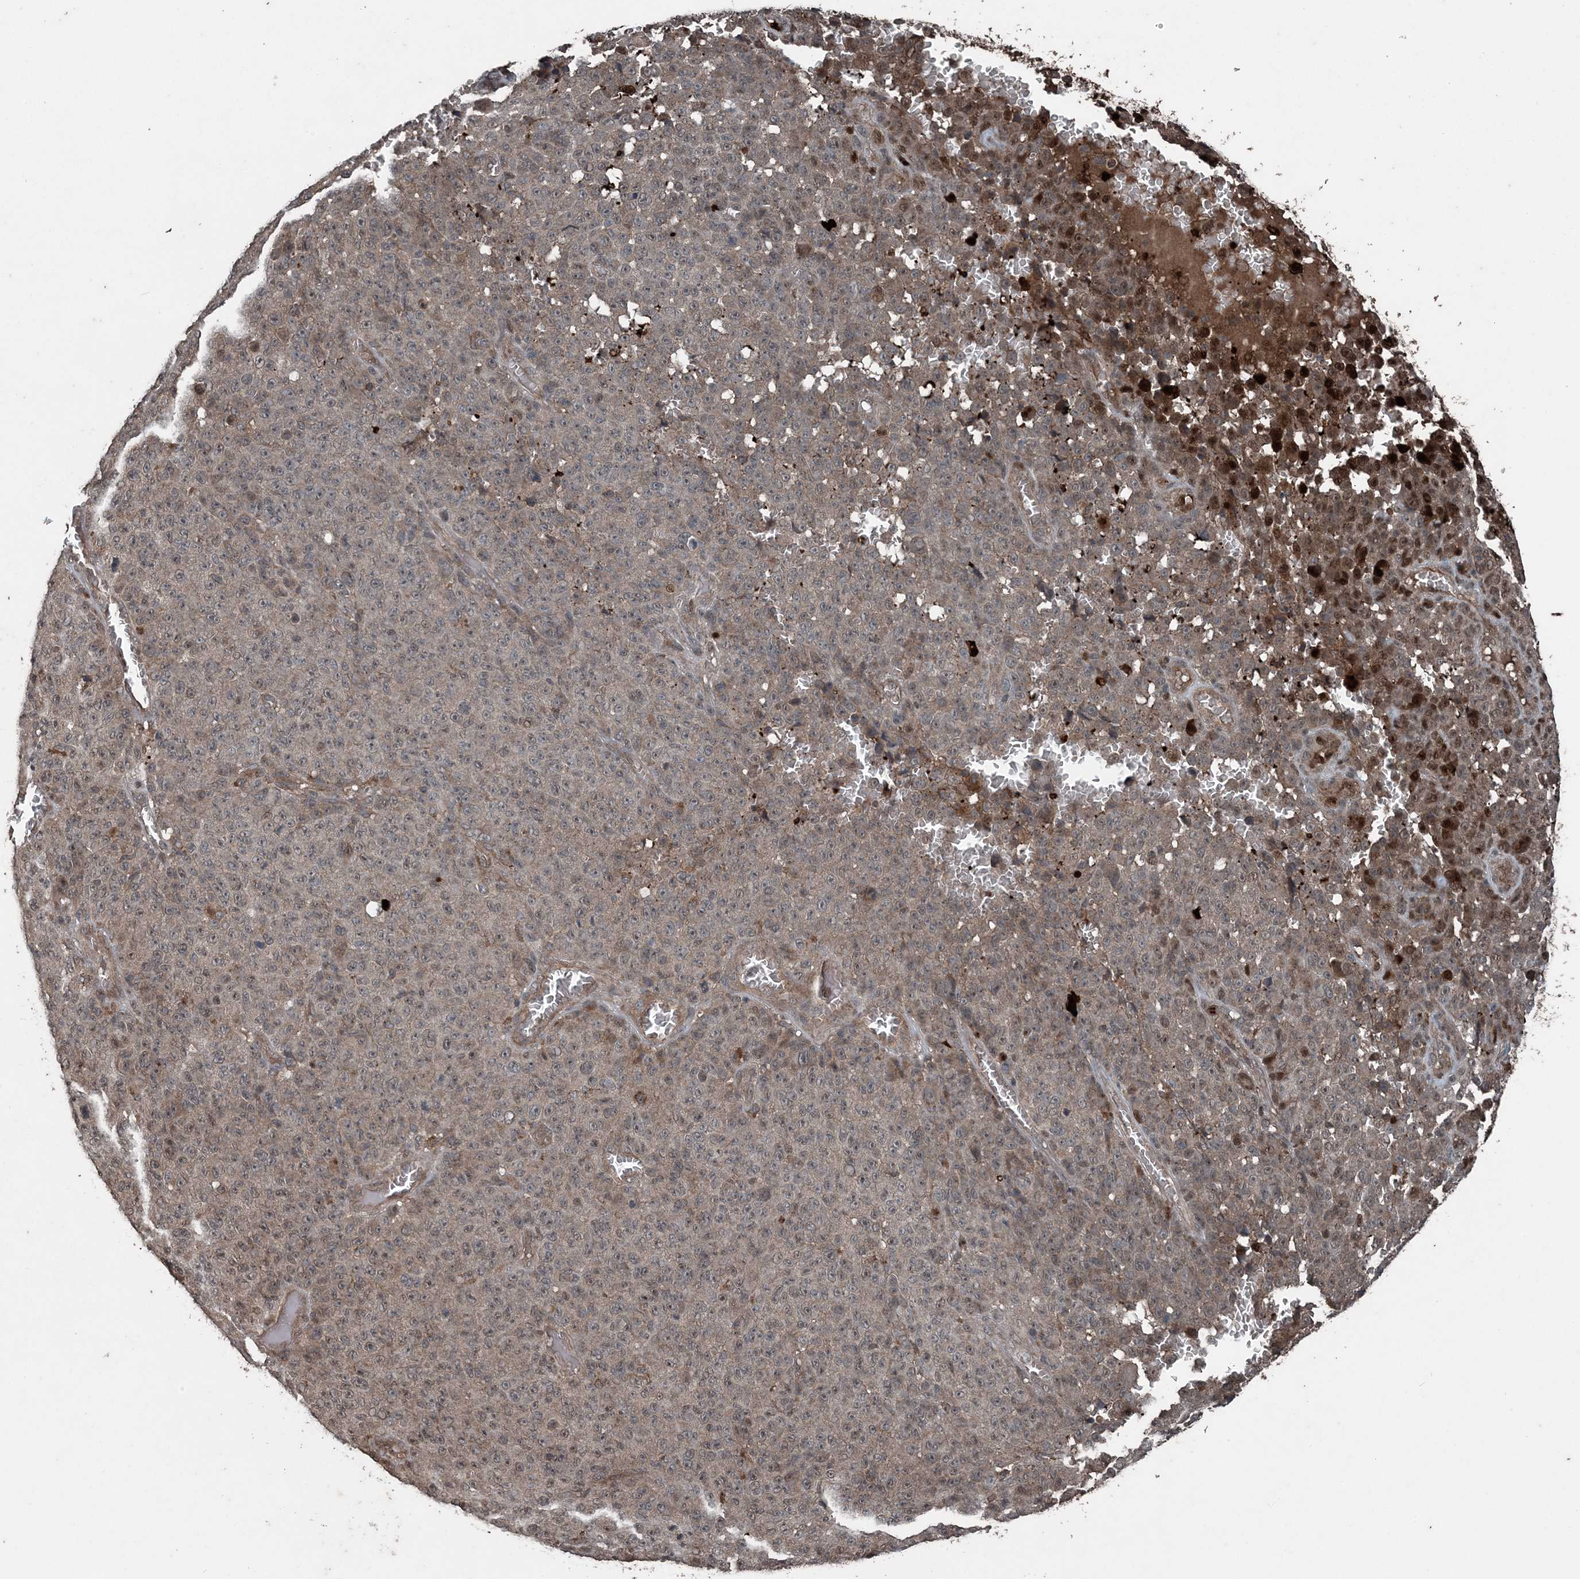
{"staining": {"intensity": "weak", "quantity": "25%-75%", "location": "cytoplasmic/membranous"}, "tissue": "melanoma", "cell_type": "Tumor cells", "image_type": "cancer", "snomed": [{"axis": "morphology", "description": "Malignant melanoma, NOS"}, {"axis": "topography", "description": "Skin"}], "caption": "A high-resolution micrograph shows immunohistochemistry staining of melanoma, which shows weak cytoplasmic/membranous expression in about 25%-75% of tumor cells.", "gene": "CFL1", "patient": {"sex": "female", "age": 82}}